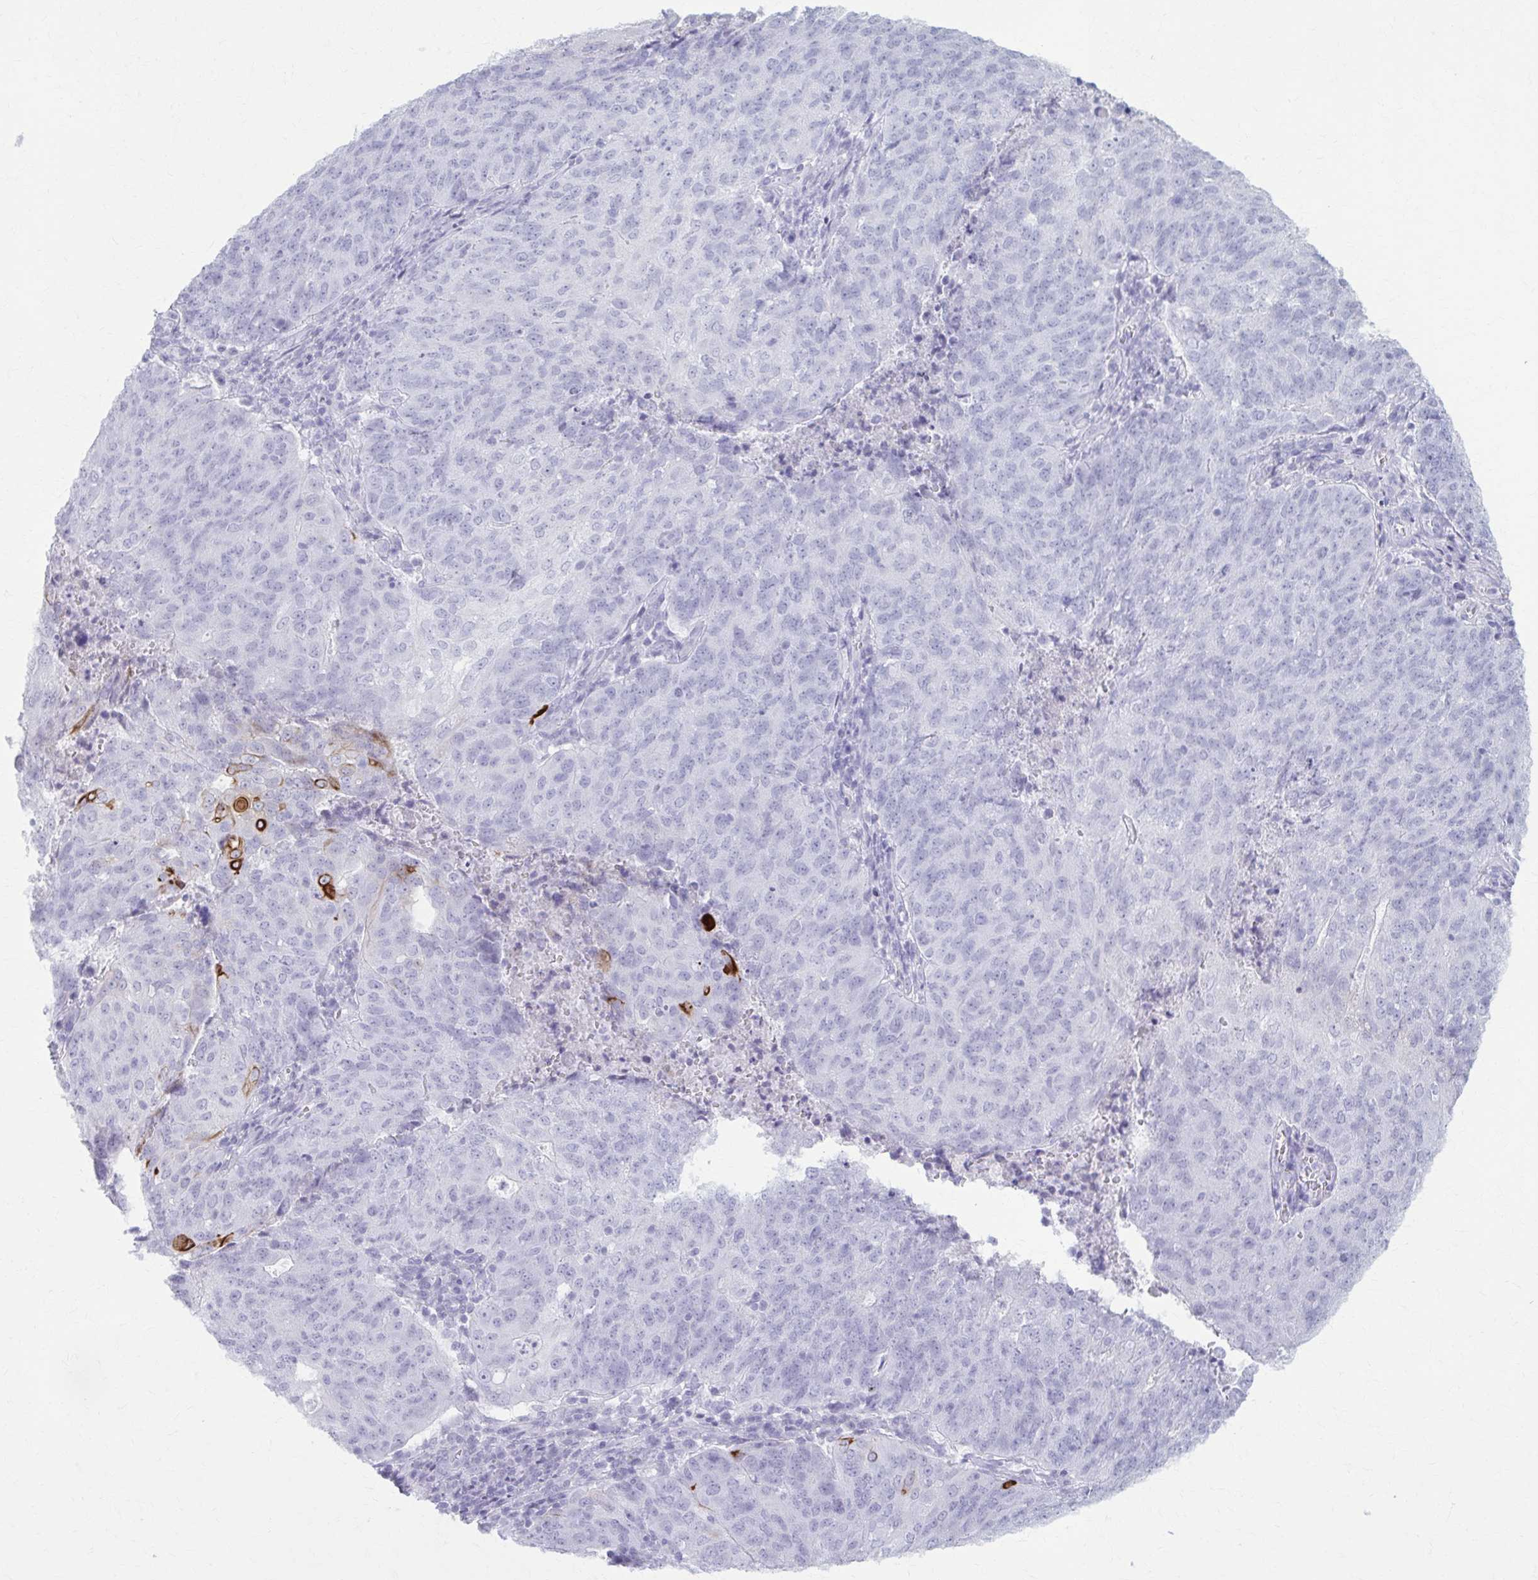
{"staining": {"intensity": "moderate", "quantity": "<25%", "location": "cytoplasmic/membranous"}, "tissue": "endometrial cancer", "cell_type": "Tumor cells", "image_type": "cancer", "snomed": [{"axis": "morphology", "description": "Adenocarcinoma, NOS"}, {"axis": "topography", "description": "Endometrium"}], "caption": "High-magnification brightfield microscopy of endometrial cancer stained with DAB (3,3'-diaminobenzidine) (brown) and counterstained with hematoxylin (blue). tumor cells exhibit moderate cytoplasmic/membranous expression is seen in about<25% of cells. Nuclei are stained in blue.", "gene": "KRT5", "patient": {"sex": "female", "age": 82}}